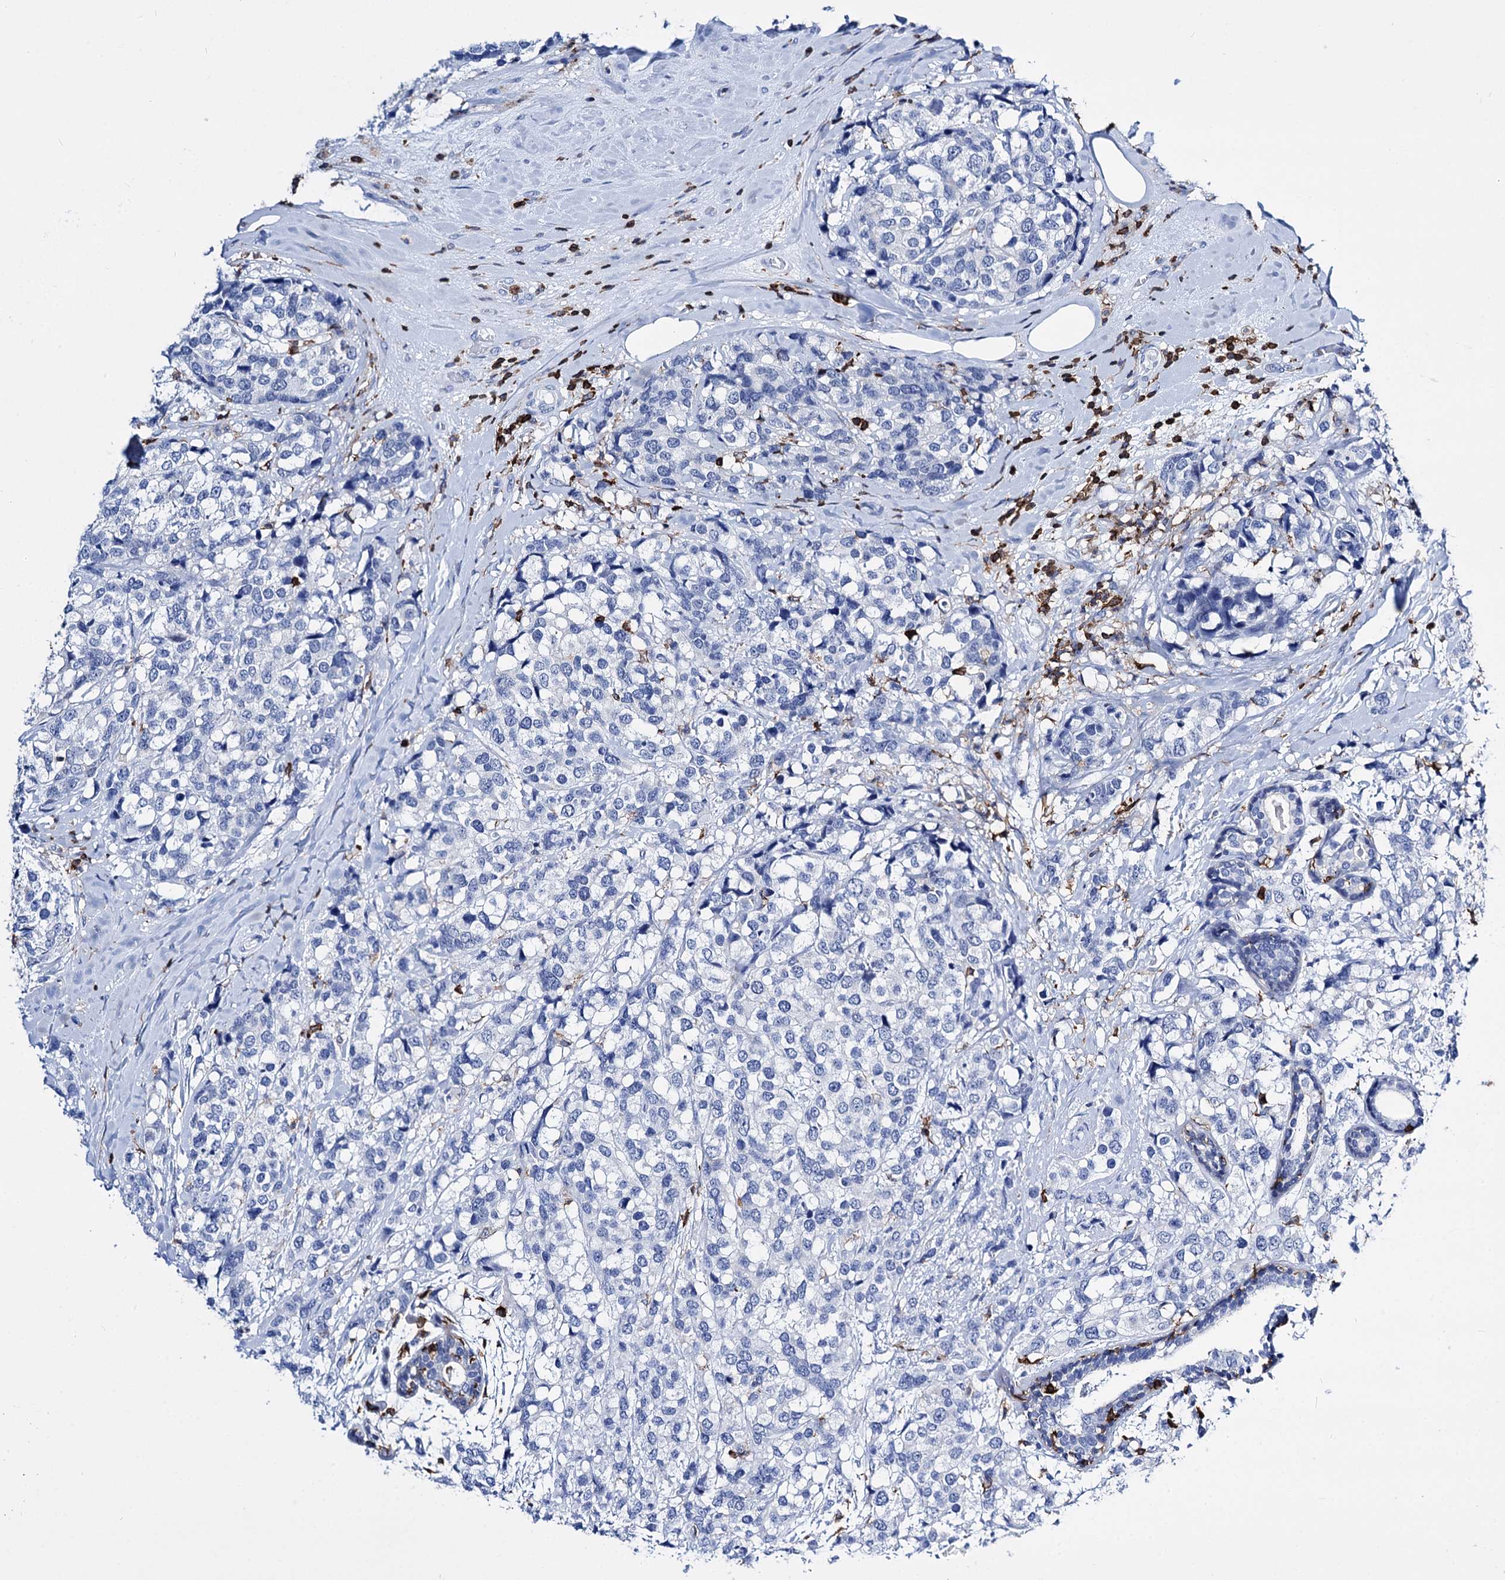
{"staining": {"intensity": "negative", "quantity": "none", "location": "none"}, "tissue": "breast cancer", "cell_type": "Tumor cells", "image_type": "cancer", "snomed": [{"axis": "morphology", "description": "Lobular carcinoma"}, {"axis": "topography", "description": "Breast"}], "caption": "The image exhibits no significant positivity in tumor cells of breast cancer (lobular carcinoma).", "gene": "DEF6", "patient": {"sex": "female", "age": 59}}